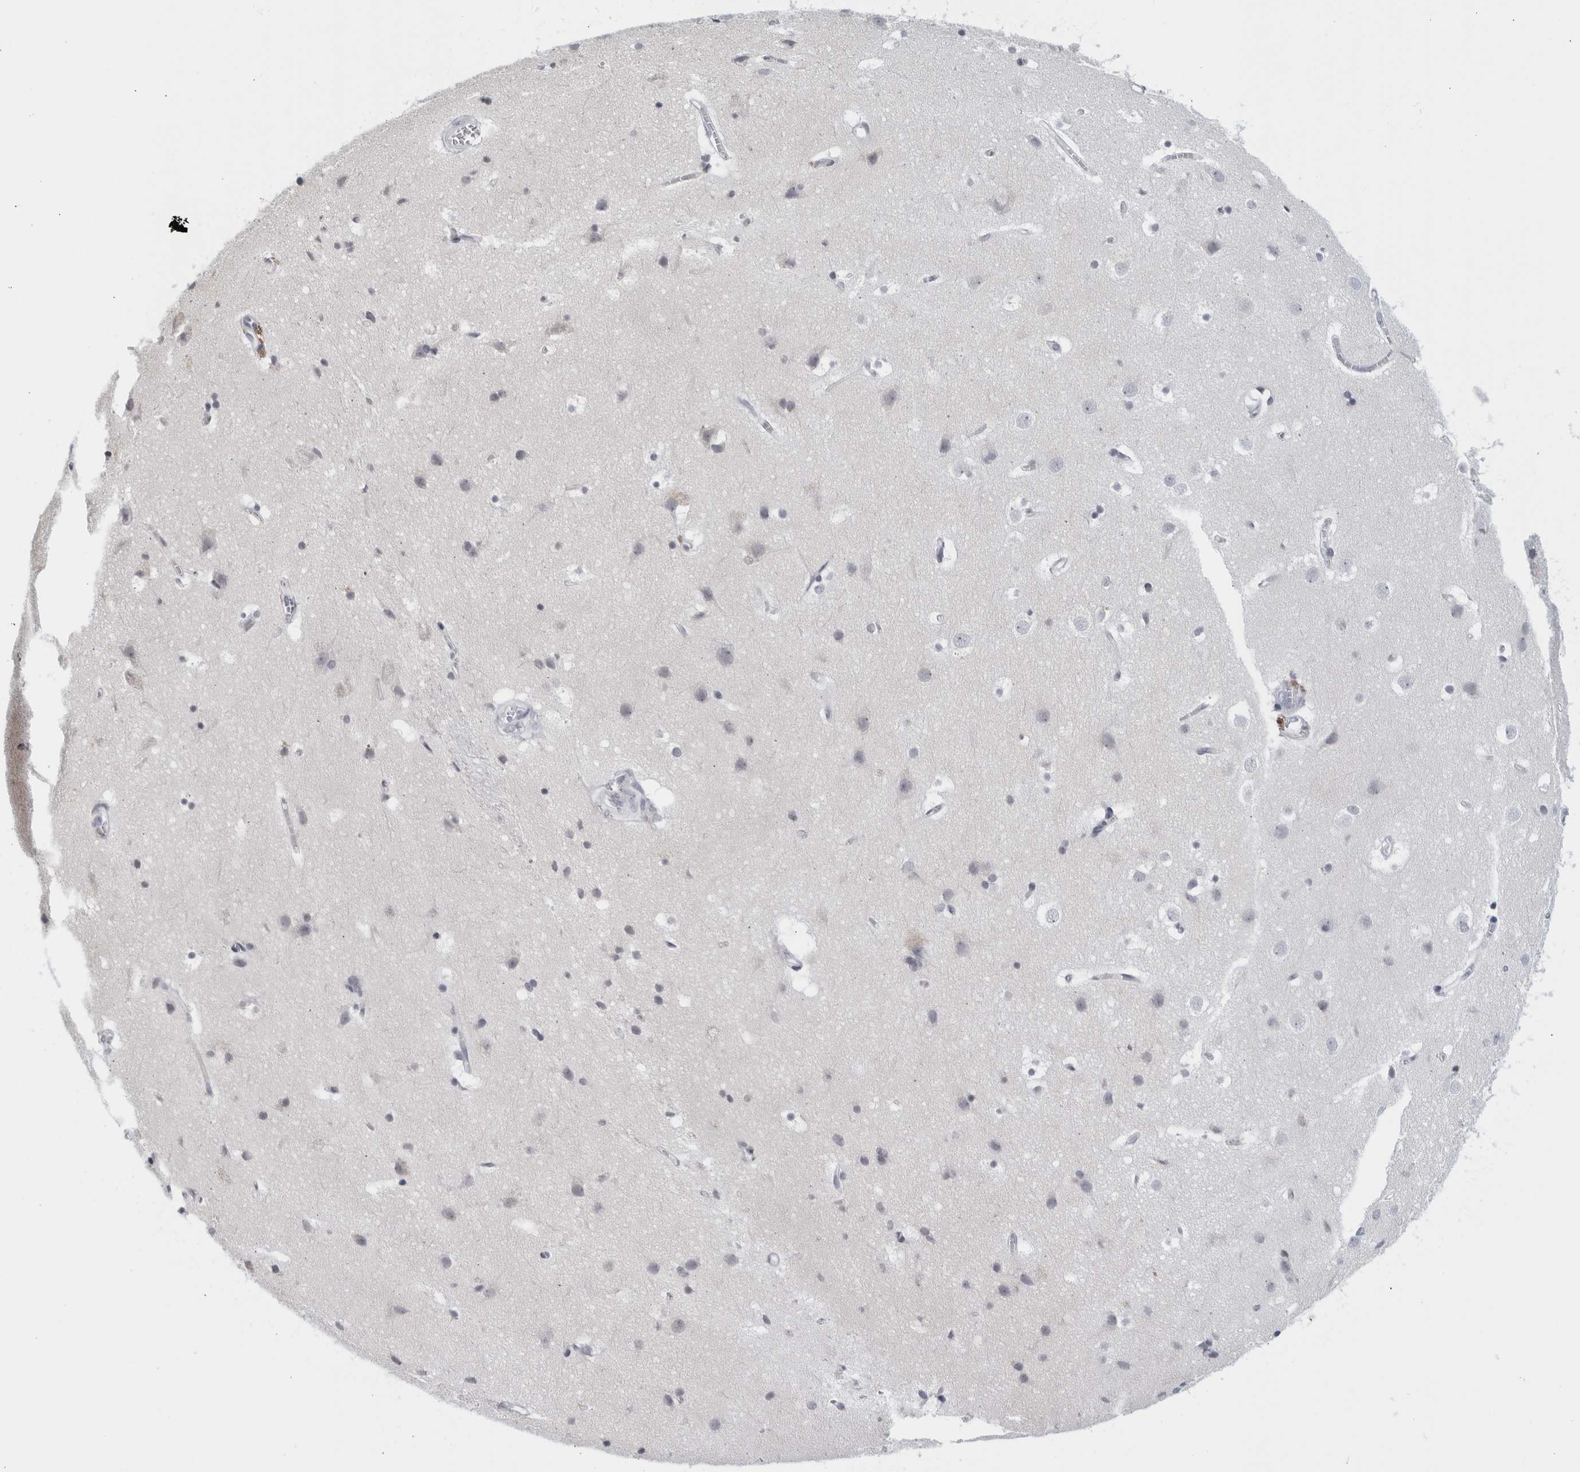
{"staining": {"intensity": "negative", "quantity": "none", "location": "none"}, "tissue": "cerebral cortex", "cell_type": "Endothelial cells", "image_type": "normal", "snomed": [{"axis": "morphology", "description": "Normal tissue, NOS"}, {"axis": "topography", "description": "Cerebral cortex"}], "caption": "This is an immunohistochemistry micrograph of normal human cerebral cortex. There is no positivity in endothelial cells.", "gene": "MATN1", "patient": {"sex": "male", "age": 54}}